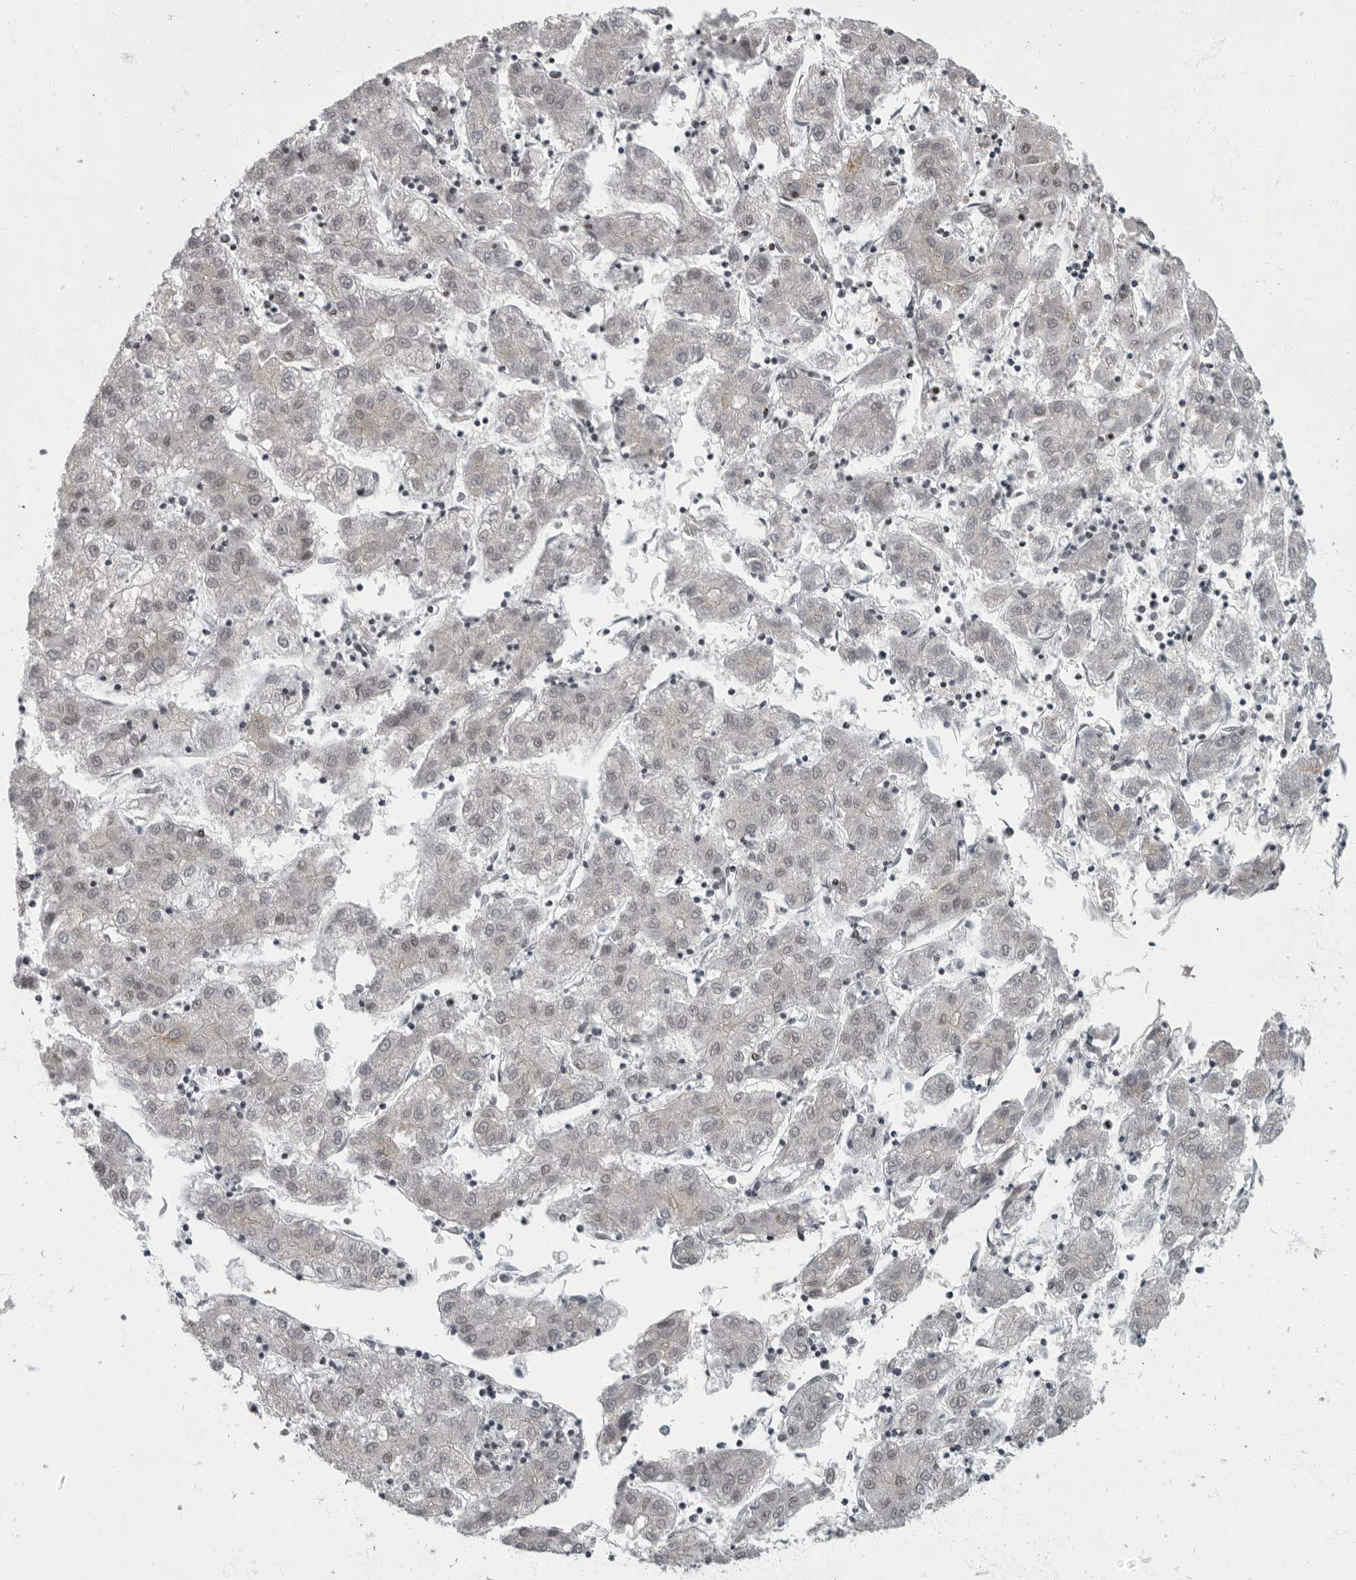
{"staining": {"intensity": "negative", "quantity": "none", "location": "none"}, "tissue": "liver cancer", "cell_type": "Tumor cells", "image_type": "cancer", "snomed": [{"axis": "morphology", "description": "Carcinoma, Hepatocellular, NOS"}, {"axis": "topography", "description": "Liver"}], "caption": "Human liver cancer (hepatocellular carcinoma) stained for a protein using immunohistochemistry (IHC) shows no expression in tumor cells.", "gene": "EVI5", "patient": {"sex": "male", "age": 72}}